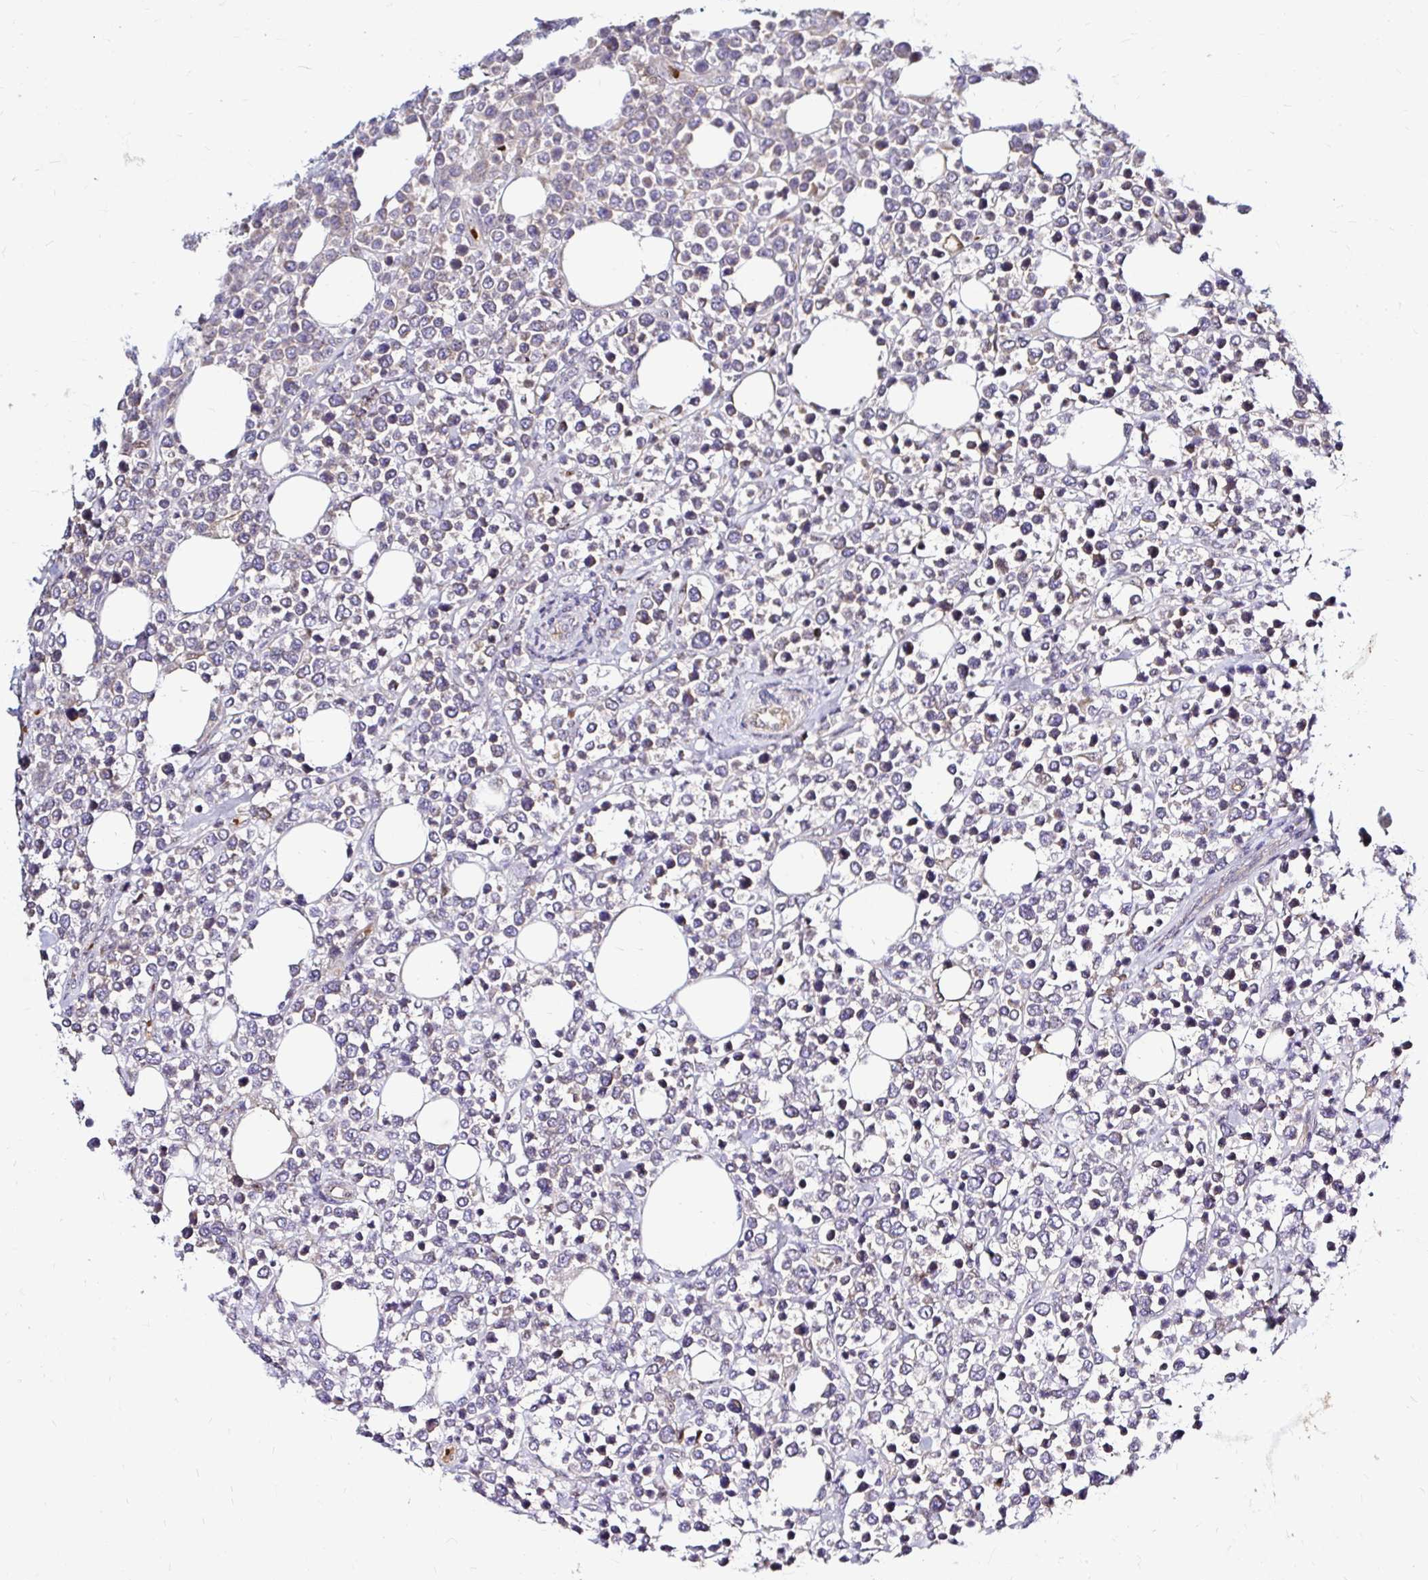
{"staining": {"intensity": "weak", "quantity": "<25%", "location": "cytoplasmic/membranous"}, "tissue": "lymphoma", "cell_type": "Tumor cells", "image_type": "cancer", "snomed": [{"axis": "morphology", "description": "Malignant lymphoma, non-Hodgkin's type, High grade"}, {"axis": "topography", "description": "Soft tissue"}], "caption": "Immunohistochemistry micrograph of human lymphoma stained for a protein (brown), which shows no expression in tumor cells.", "gene": "ARHGEF37", "patient": {"sex": "female", "age": 56}}